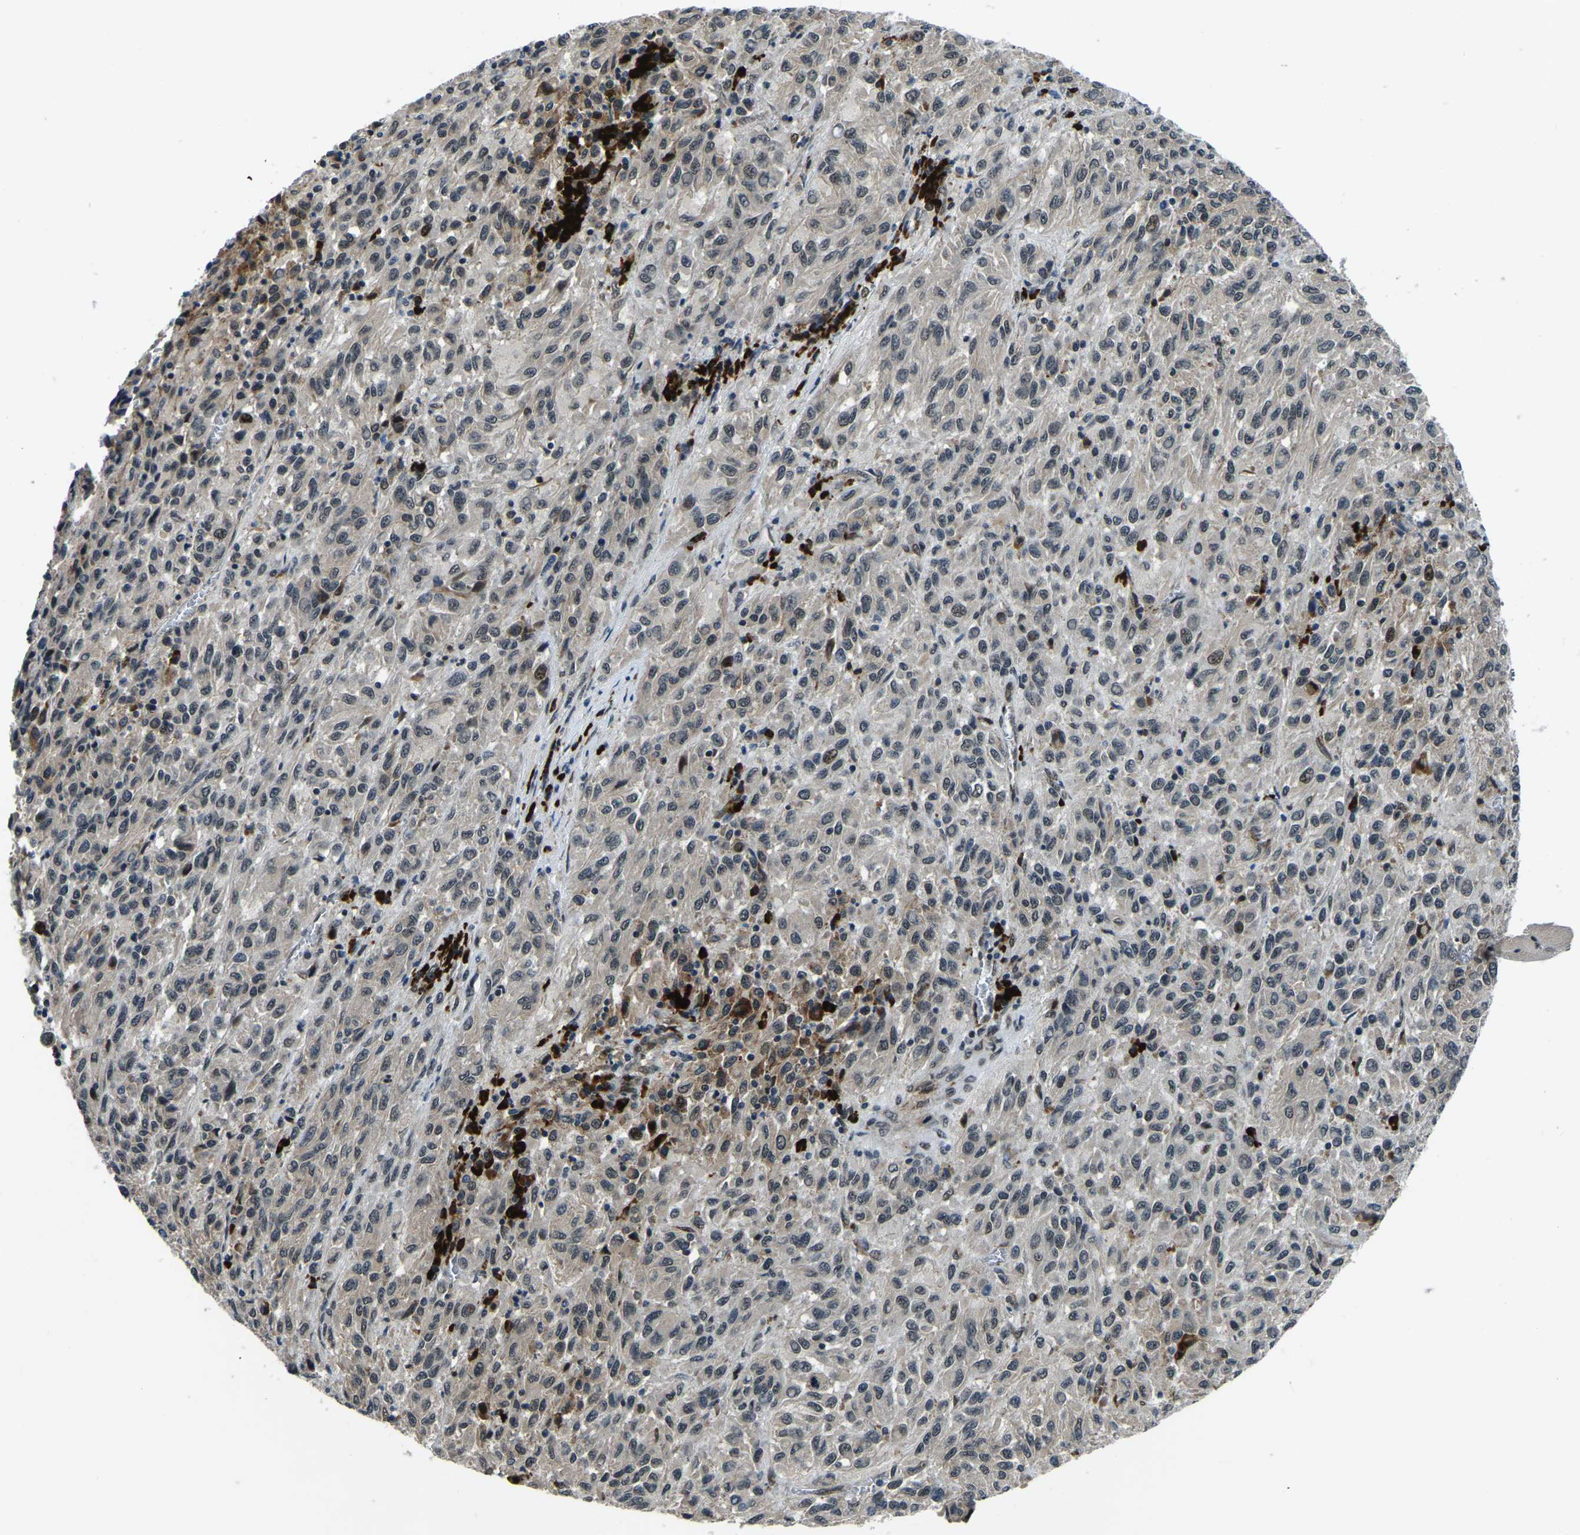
{"staining": {"intensity": "negative", "quantity": "none", "location": "none"}, "tissue": "melanoma", "cell_type": "Tumor cells", "image_type": "cancer", "snomed": [{"axis": "morphology", "description": "Malignant melanoma, Metastatic site"}, {"axis": "topography", "description": "Lung"}], "caption": "The IHC micrograph has no significant positivity in tumor cells of melanoma tissue.", "gene": "ING2", "patient": {"sex": "male", "age": 64}}